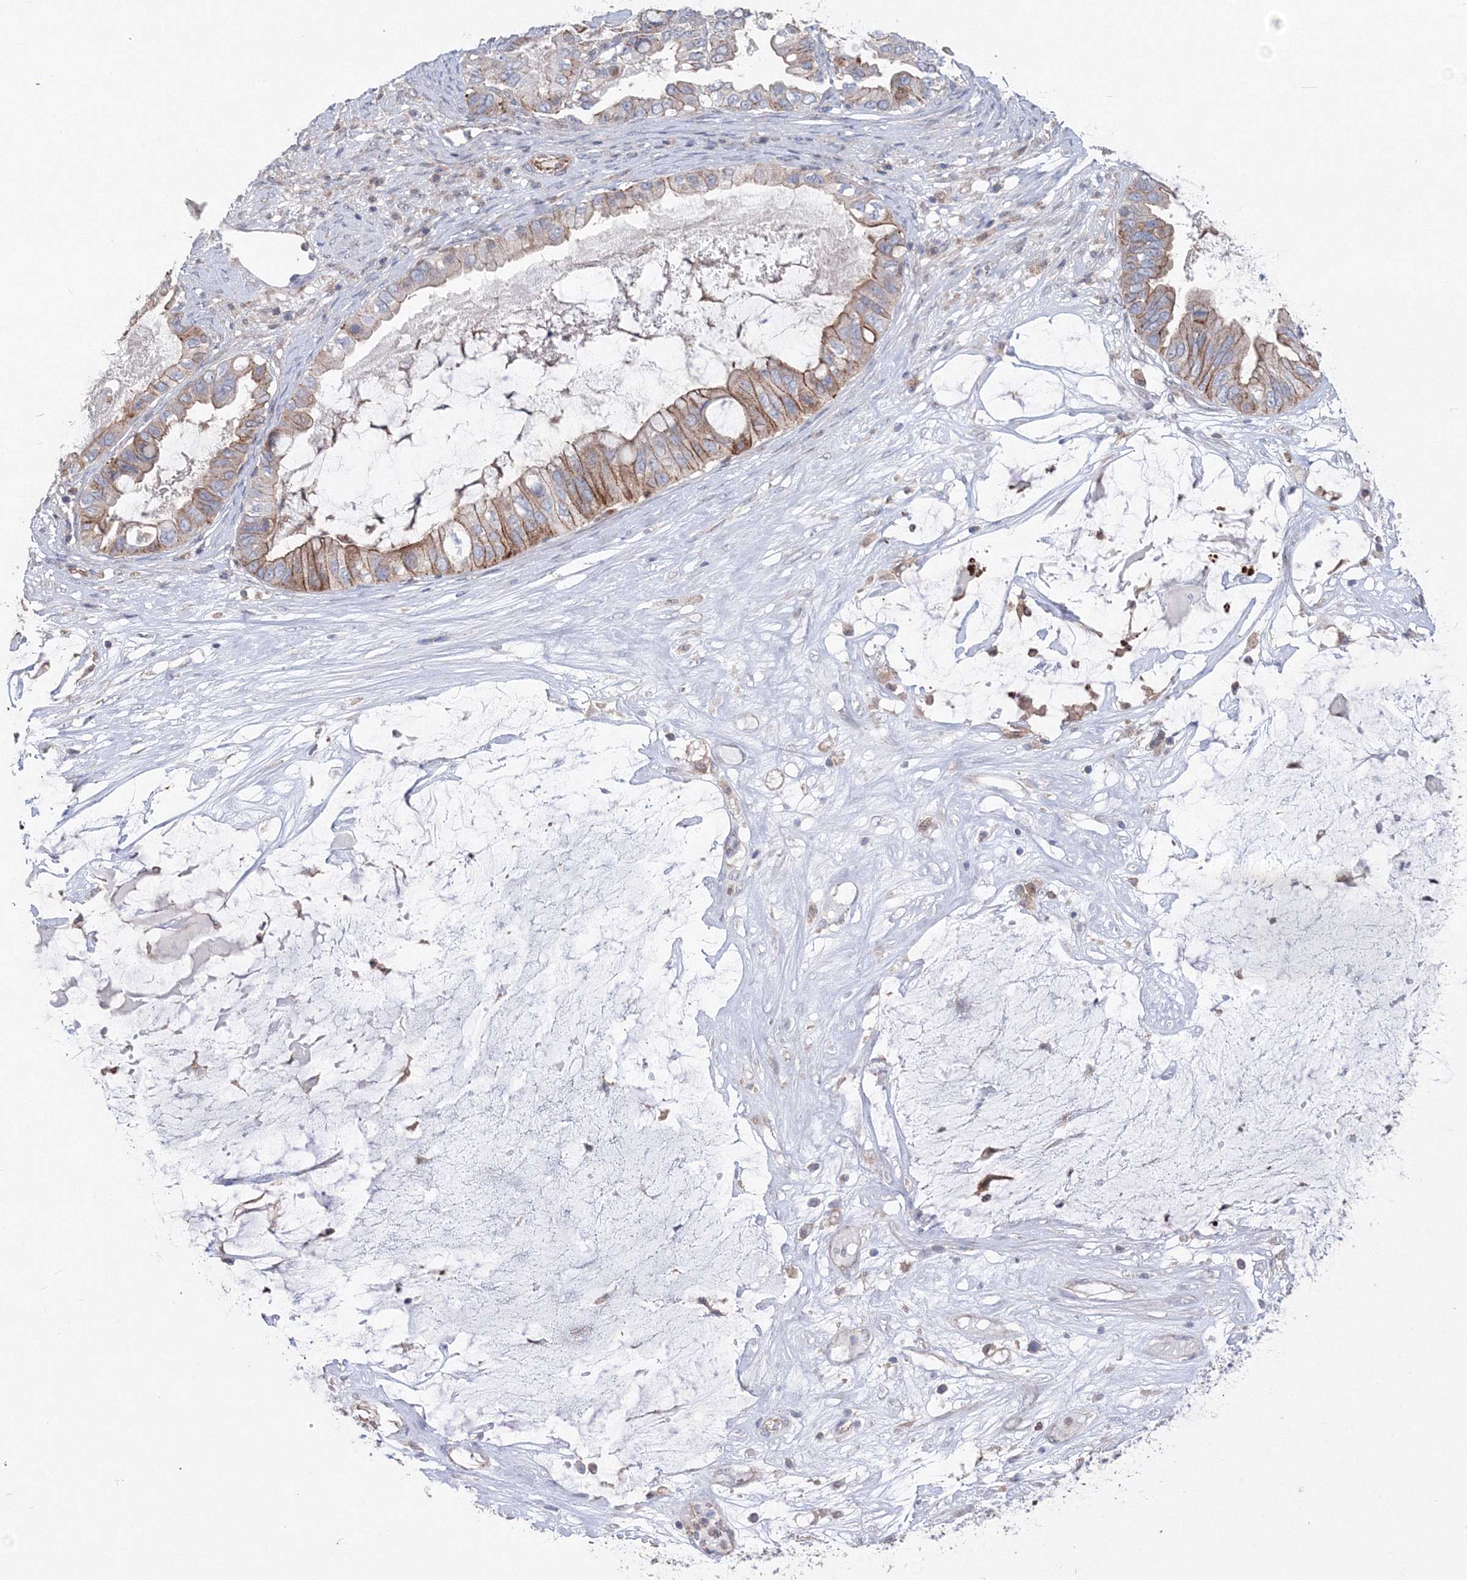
{"staining": {"intensity": "moderate", "quantity": "25%-75%", "location": "cytoplasmic/membranous"}, "tissue": "ovarian cancer", "cell_type": "Tumor cells", "image_type": "cancer", "snomed": [{"axis": "morphology", "description": "Cystadenocarcinoma, mucinous, NOS"}, {"axis": "topography", "description": "Ovary"}], "caption": "A histopathology image of human ovarian cancer (mucinous cystadenocarcinoma) stained for a protein displays moderate cytoplasmic/membranous brown staining in tumor cells.", "gene": "GGA2", "patient": {"sex": "female", "age": 80}}